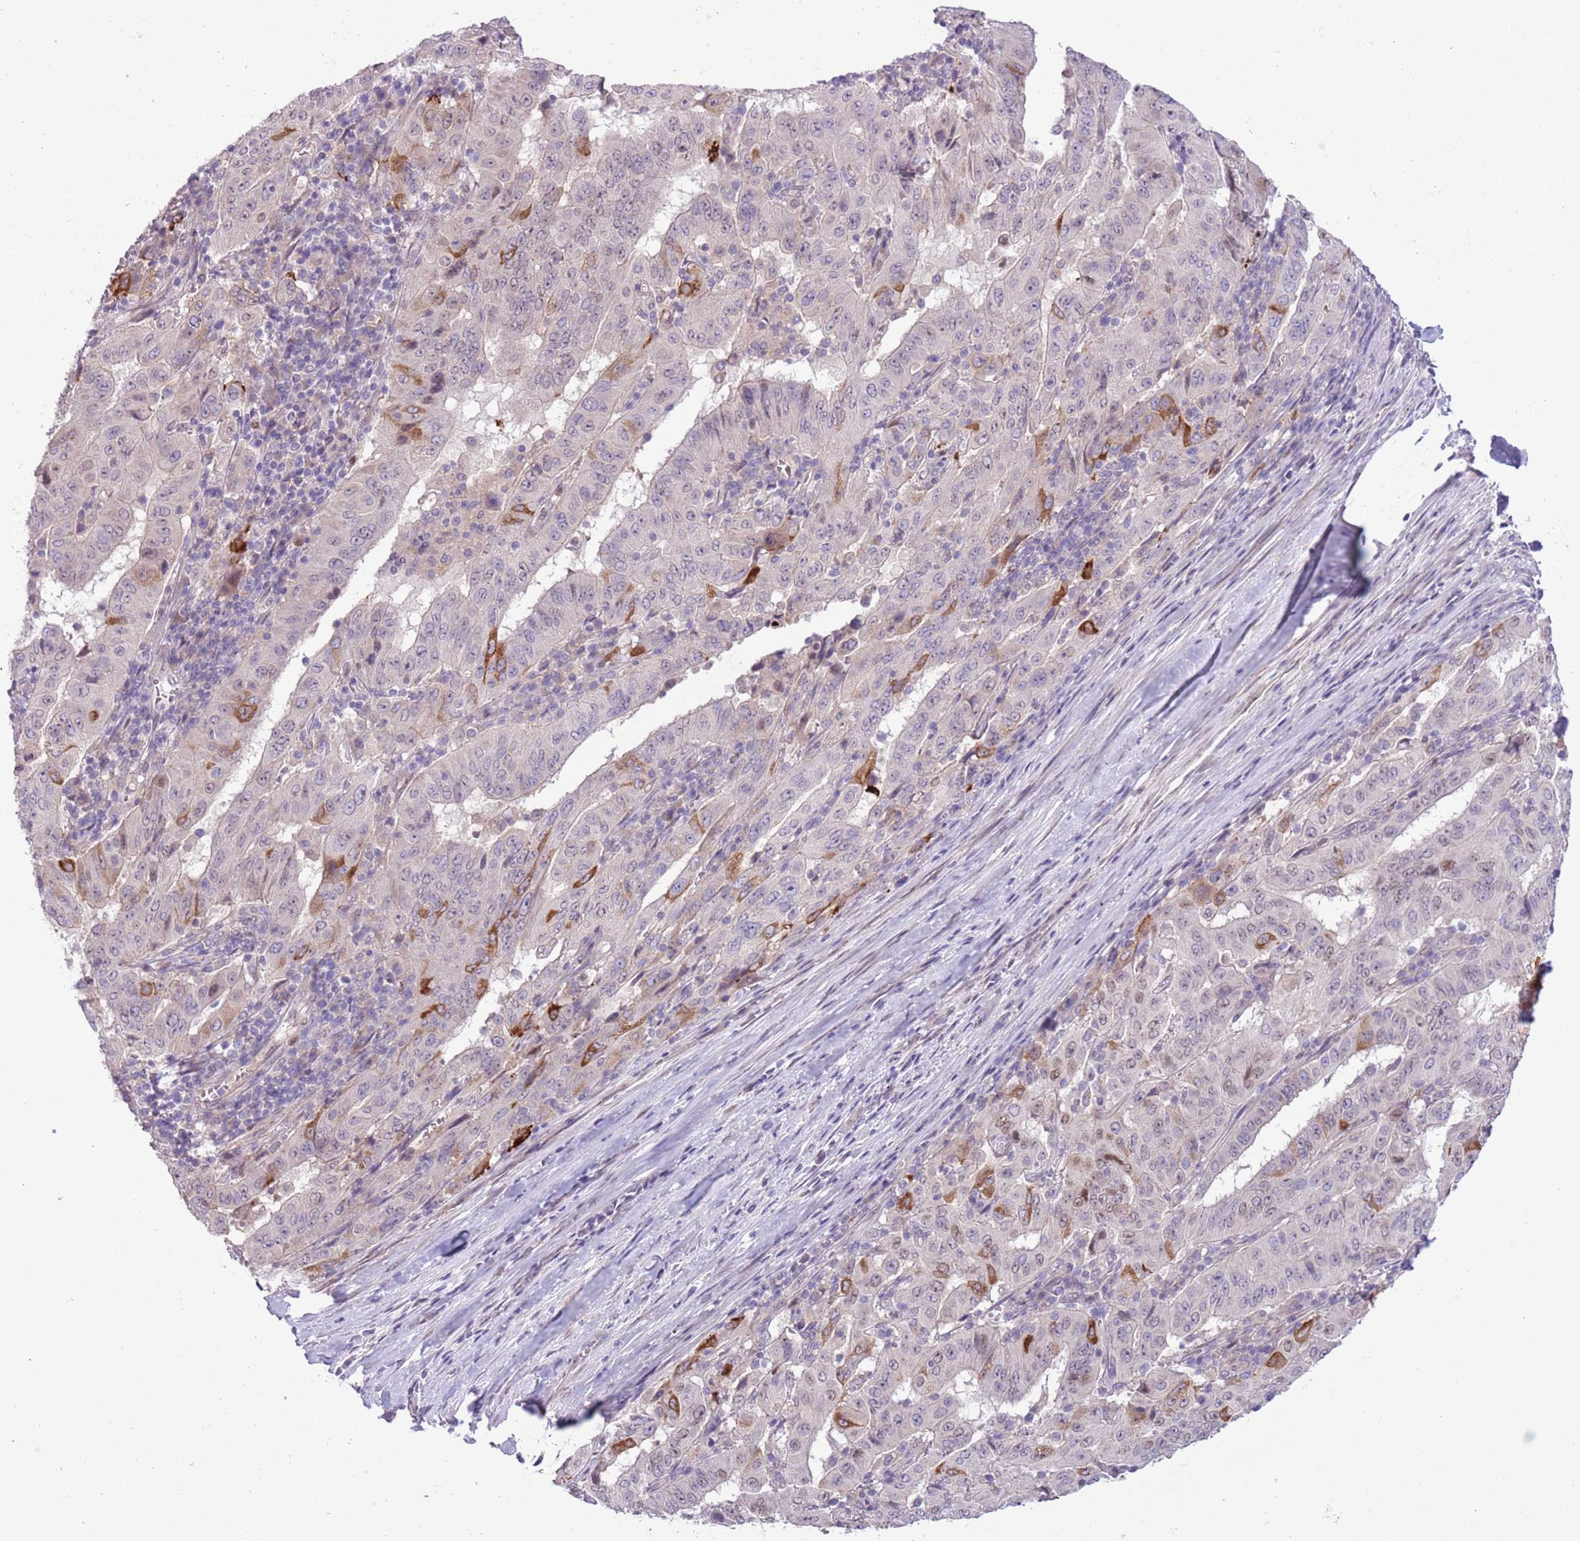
{"staining": {"intensity": "moderate", "quantity": "<25%", "location": "cytoplasmic/membranous"}, "tissue": "pancreatic cancer", "cell_type": "Tumor cells", "image_type": "cancer", "snomed": [{"axis": "morphology", "description": "Adenocarcinoma, NOS"}, {"axis": "topography", "description": "Pancreas"}], "caption": "IHC of pancreatic cancer (adenocarcinoma) exhibits low levels of moderate cytoplasmic/membranous staining in about <25% of tumor cells. The staining is performed using DAB (3,3'-diaminobenzidine) brown chromogen to label protein expression. The nuclei are counter-stained blue using hematoxylin.", "gene": "CCND2", "patient": {"sex": "male", "age": 63}}